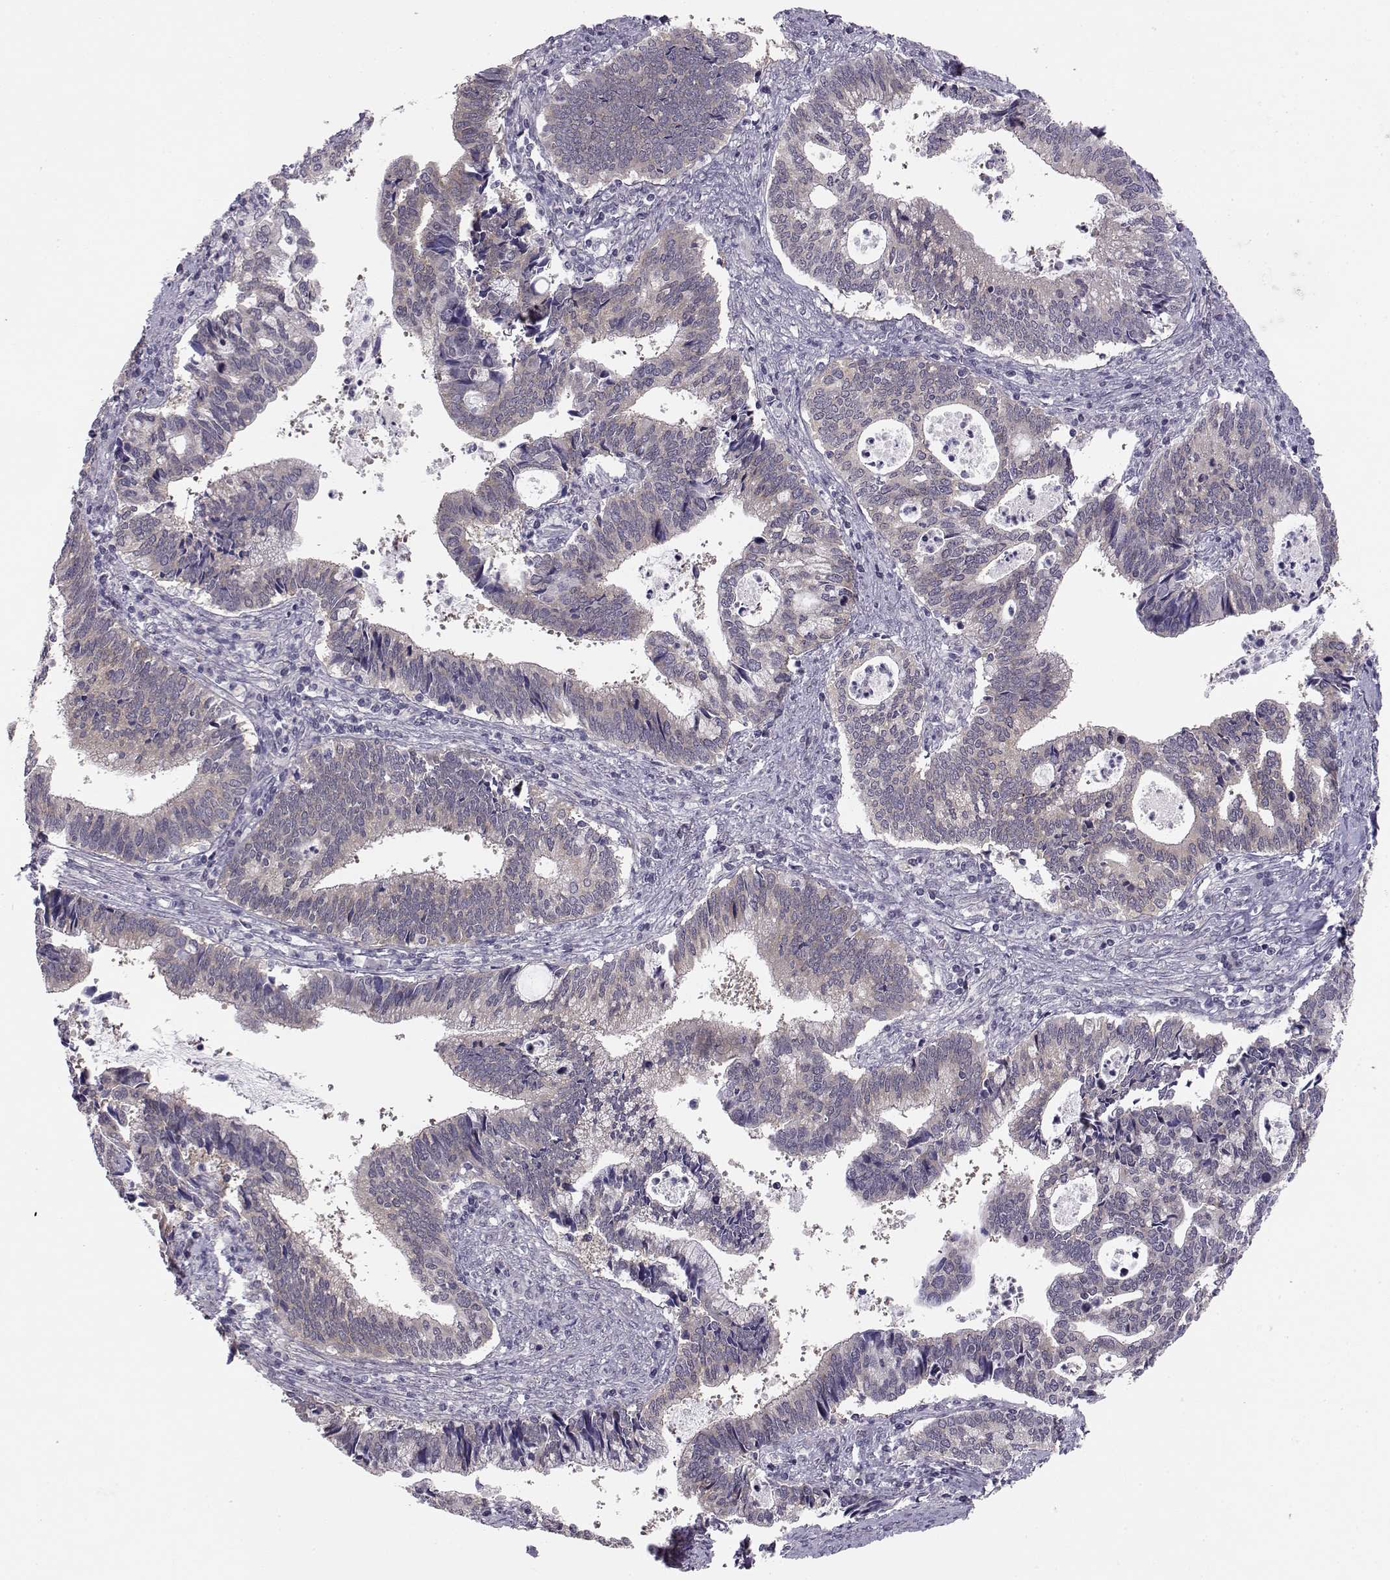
{"staining": {"intensity": "weak", "quantity": "25%-75%", "location": "cytoplasmic/membranous"}, "tissue": "cervical cancer", "cell_type": "Tumor cells", "image_type": "cancer", "snomed": [{"axis": "morphology", "description": "Adenocarcinoma, NOS"}, {"axis": "topography", "description": "Cervix"}], "caption": "The immunohistochemical stain shows weak cytoplasmic/membranous expression in tumor cells of cervical cancer (adenocarcinoma) tissue.", "gene": "KIF13B", "patient": {"sex": "female", "age": 42}}